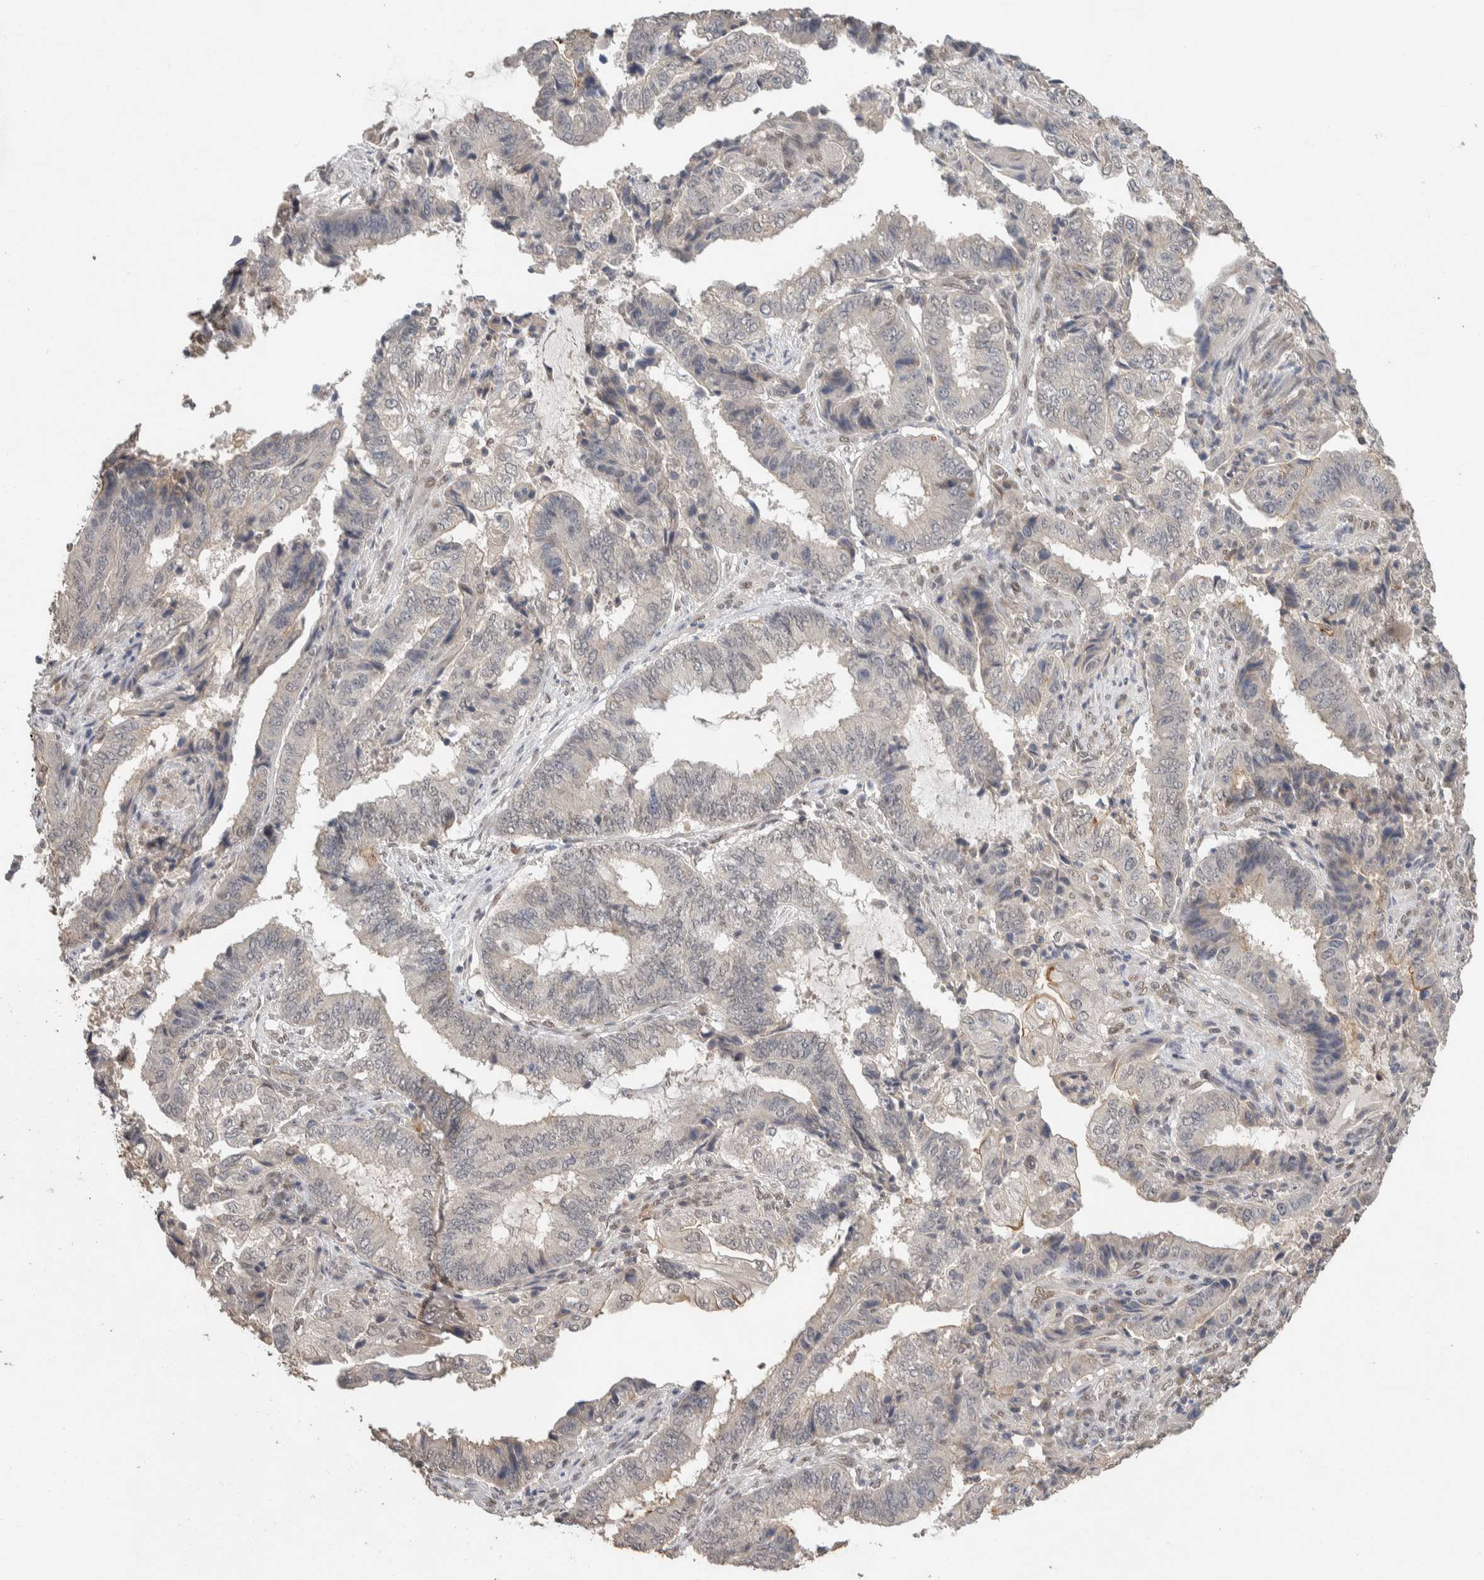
{"staining": {"intensity": "negative", "quantity": "none", "location": "none"}, "tissue": "endometrial cancer", "cell_type": "Tumor cells", "image_type": "cancer", "snomed": [{"axis": "morphology", "description": "Adenocarcinoma, NOS"}, {"axis": "topography", "description": "Endometrium"}], "caption": "IHC of human endometrial cancer demonstrates no staining in tumor cells.", "gene": "CYSRT1", "patient": {"sex": "female", "age": 51}}